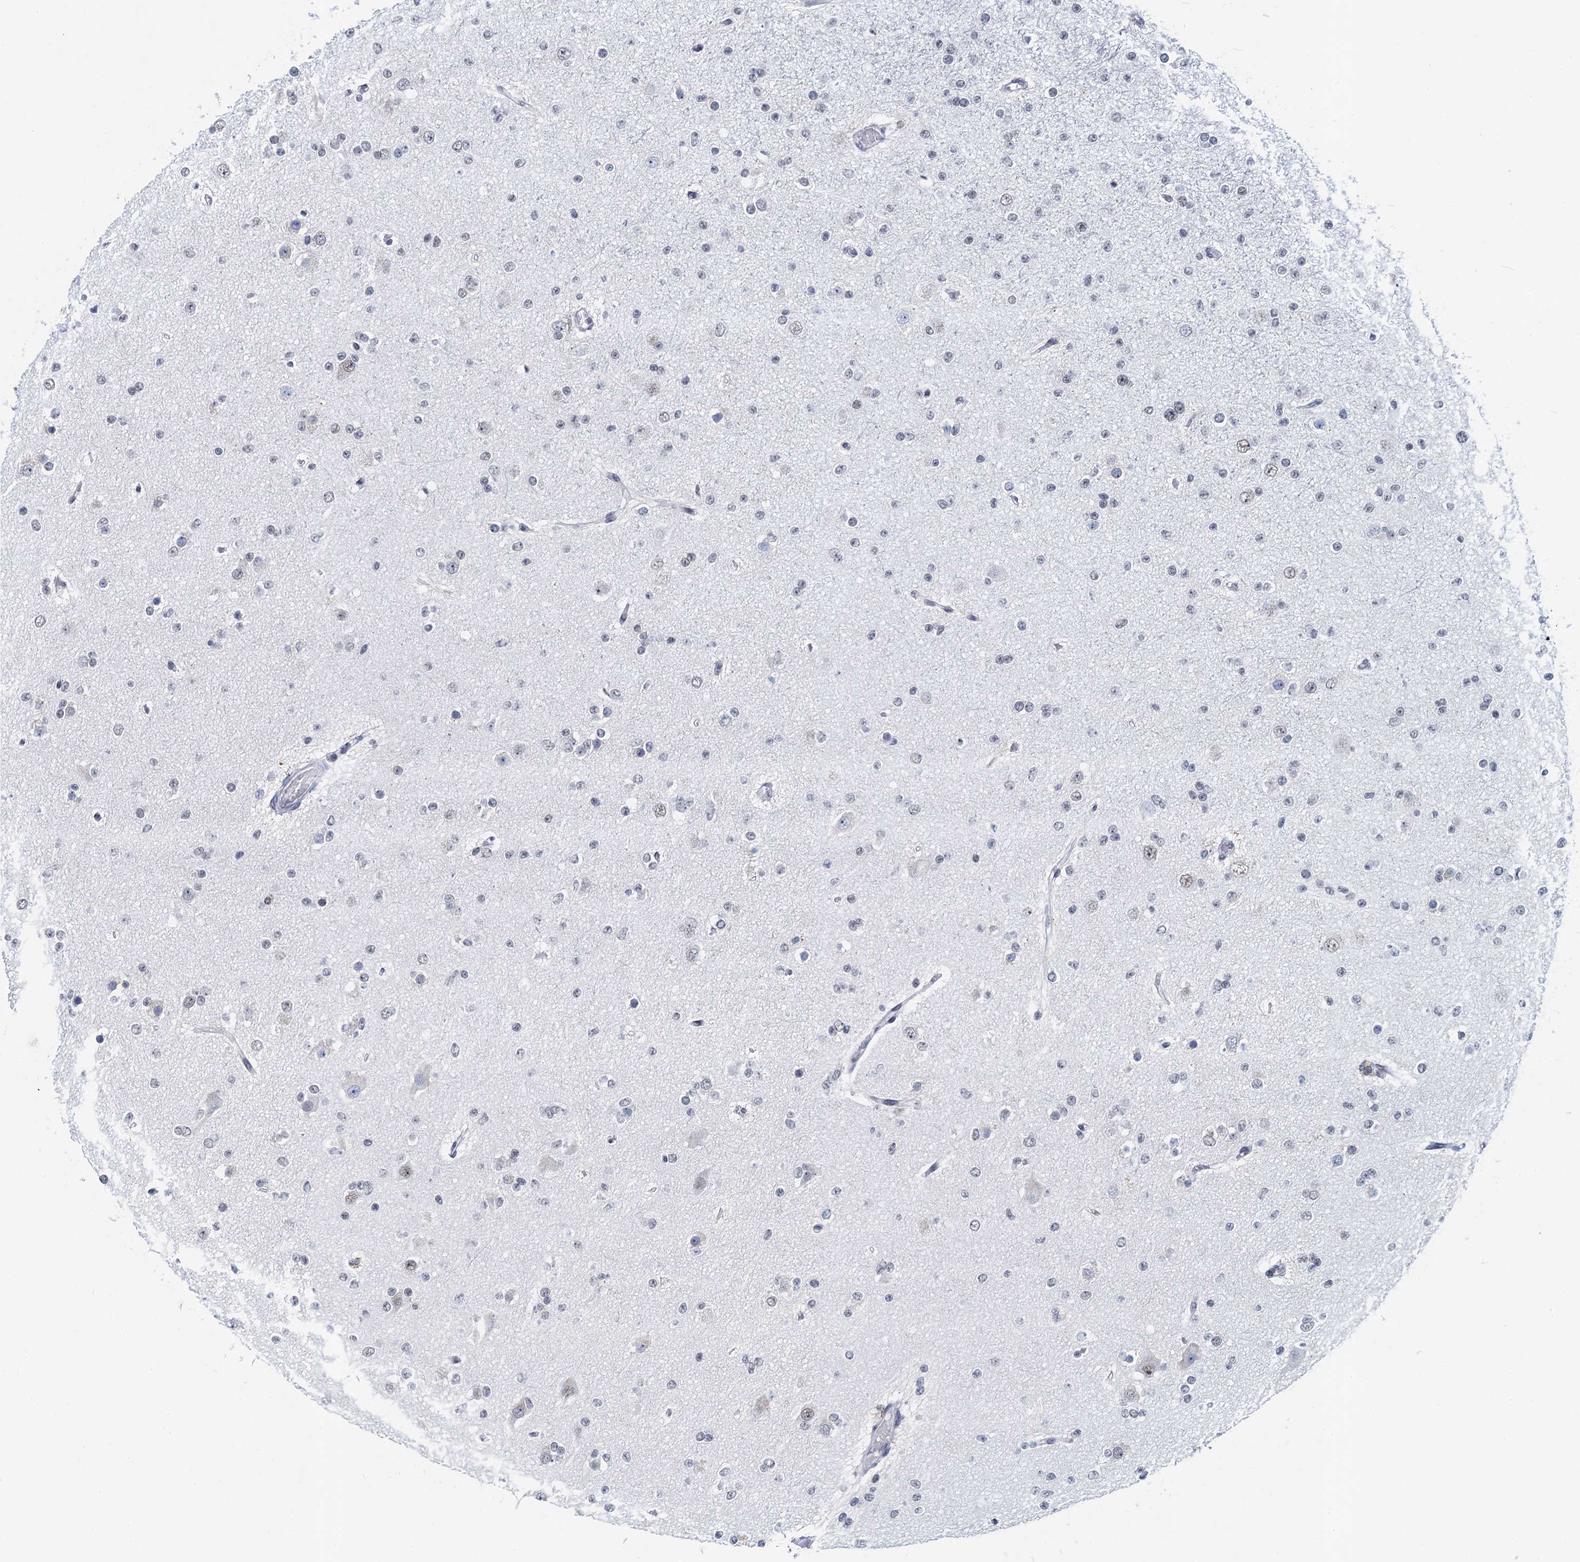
{"staining": {"intensity": "negative", "quantity": "none", "location": "none"}, "tissue": "glioma", "cell_type": "Tumor cells", "image_type": "cancer", "snomed": [{"axis": "morphology", "description": "Glioma, malignant, Low grade"}, {"axis": "topography", "description": "Brain"}], "caption": "The histopathology image shows no significant staining in tumor cells of glioma. (DAB immunohistochemistry (IHC) visualized using brightfield microscopy, high magnification).", "gene": "EPS8L1", "patient": {"sex": "female", "age": 22}}